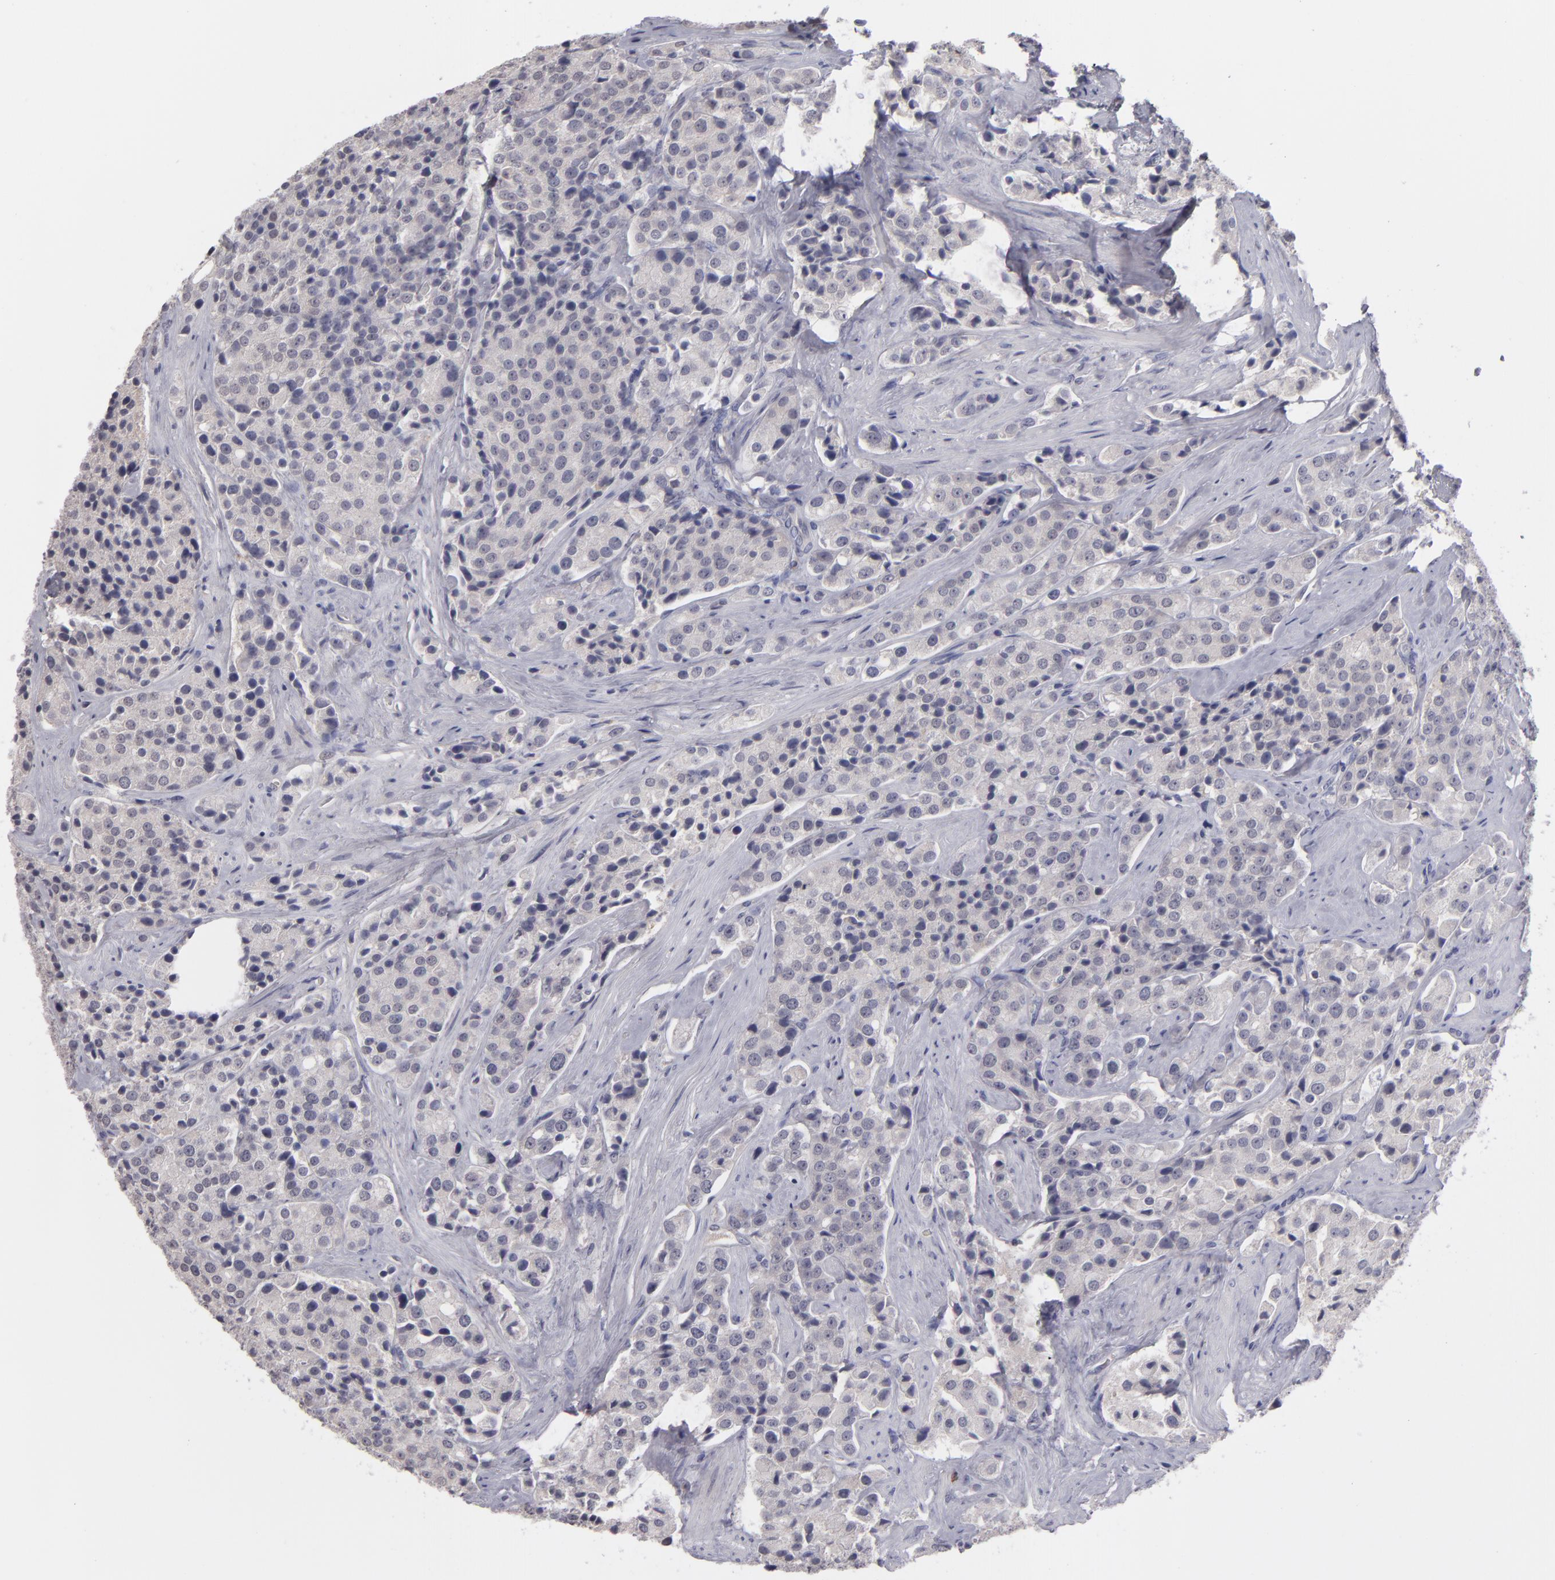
{"staining": {"intensity": "negative", "quantity": "none", "location": "none"}, "tissue": "prostate cancer", "cell_type": "Tumor cells", "image_type": "cancer", "snomed": [{"axis": "morphology", "description": "Adenocarcinoma, Medium grade"}, {"axis": "topography", "description": "Prostate"}], "caption": "IHC photomicrograph of prostate medium-grade adenocarcinoma stained for a protein (brown), which demonstrates no positivity in tumor cells. The staining is performed using DAB brown chromogen with nuclei counter-stained in using hematoxylin.", "gene": "ITIH4", "patient": {"sex": "male", "age": 70}}